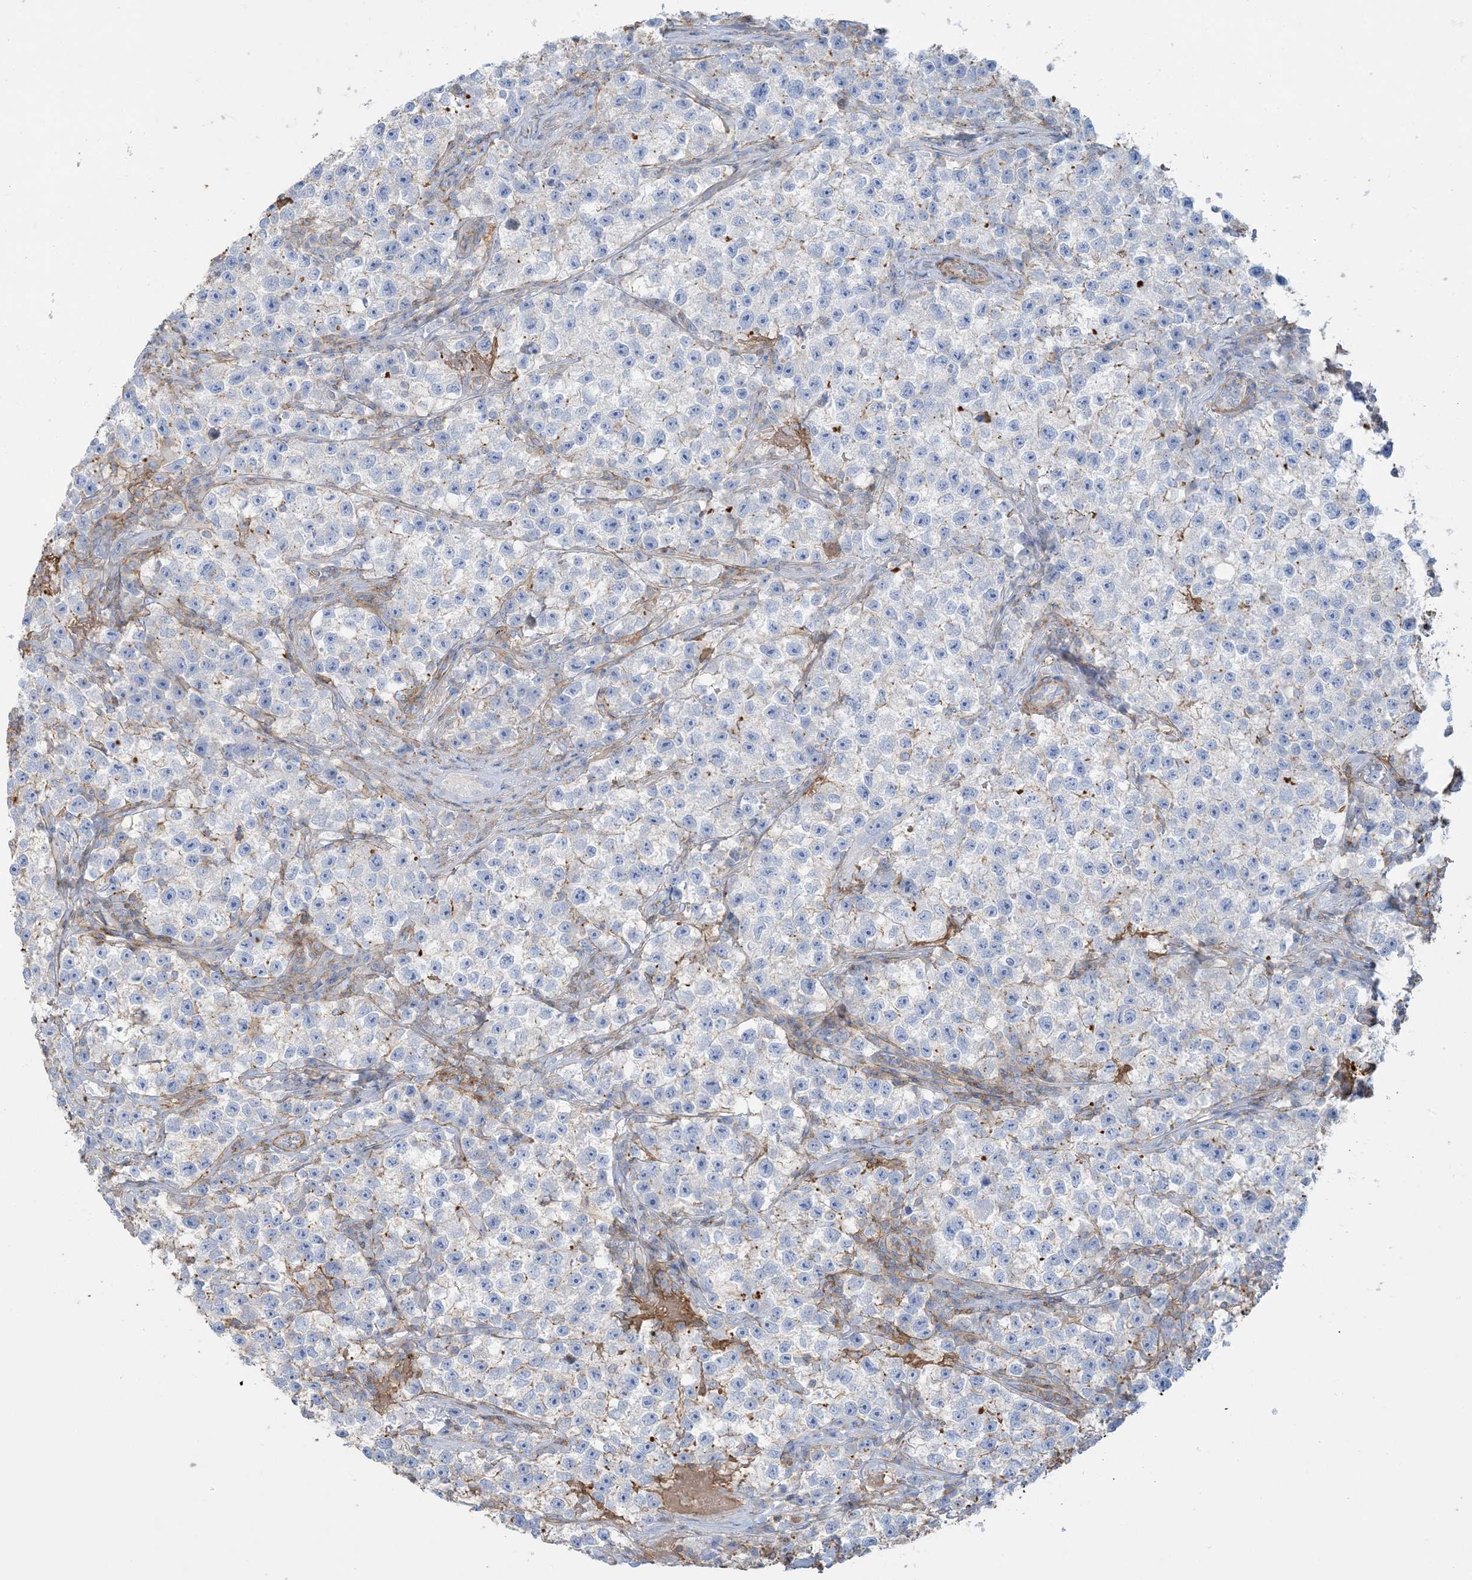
{"staining": {"intensity": "negative", "quantity": "none", "location": "none"}, "tissue": "testis cancer", "cell_type": "Tumor cells", "image_type": "cancer", "snomed": [{"axis": "morphology", "description": "Seminoma, NOS"}, {"axis": "topography", "description": "Testis"}], "caption": "This is a photomicrograph of immunohistochemistry staining of testis seminoma, which shows no positivity in tumor cells. Nuclei are stained in blue.", "gene": "GTF3C2", "patient": {"sex": "male", "age": 22}}